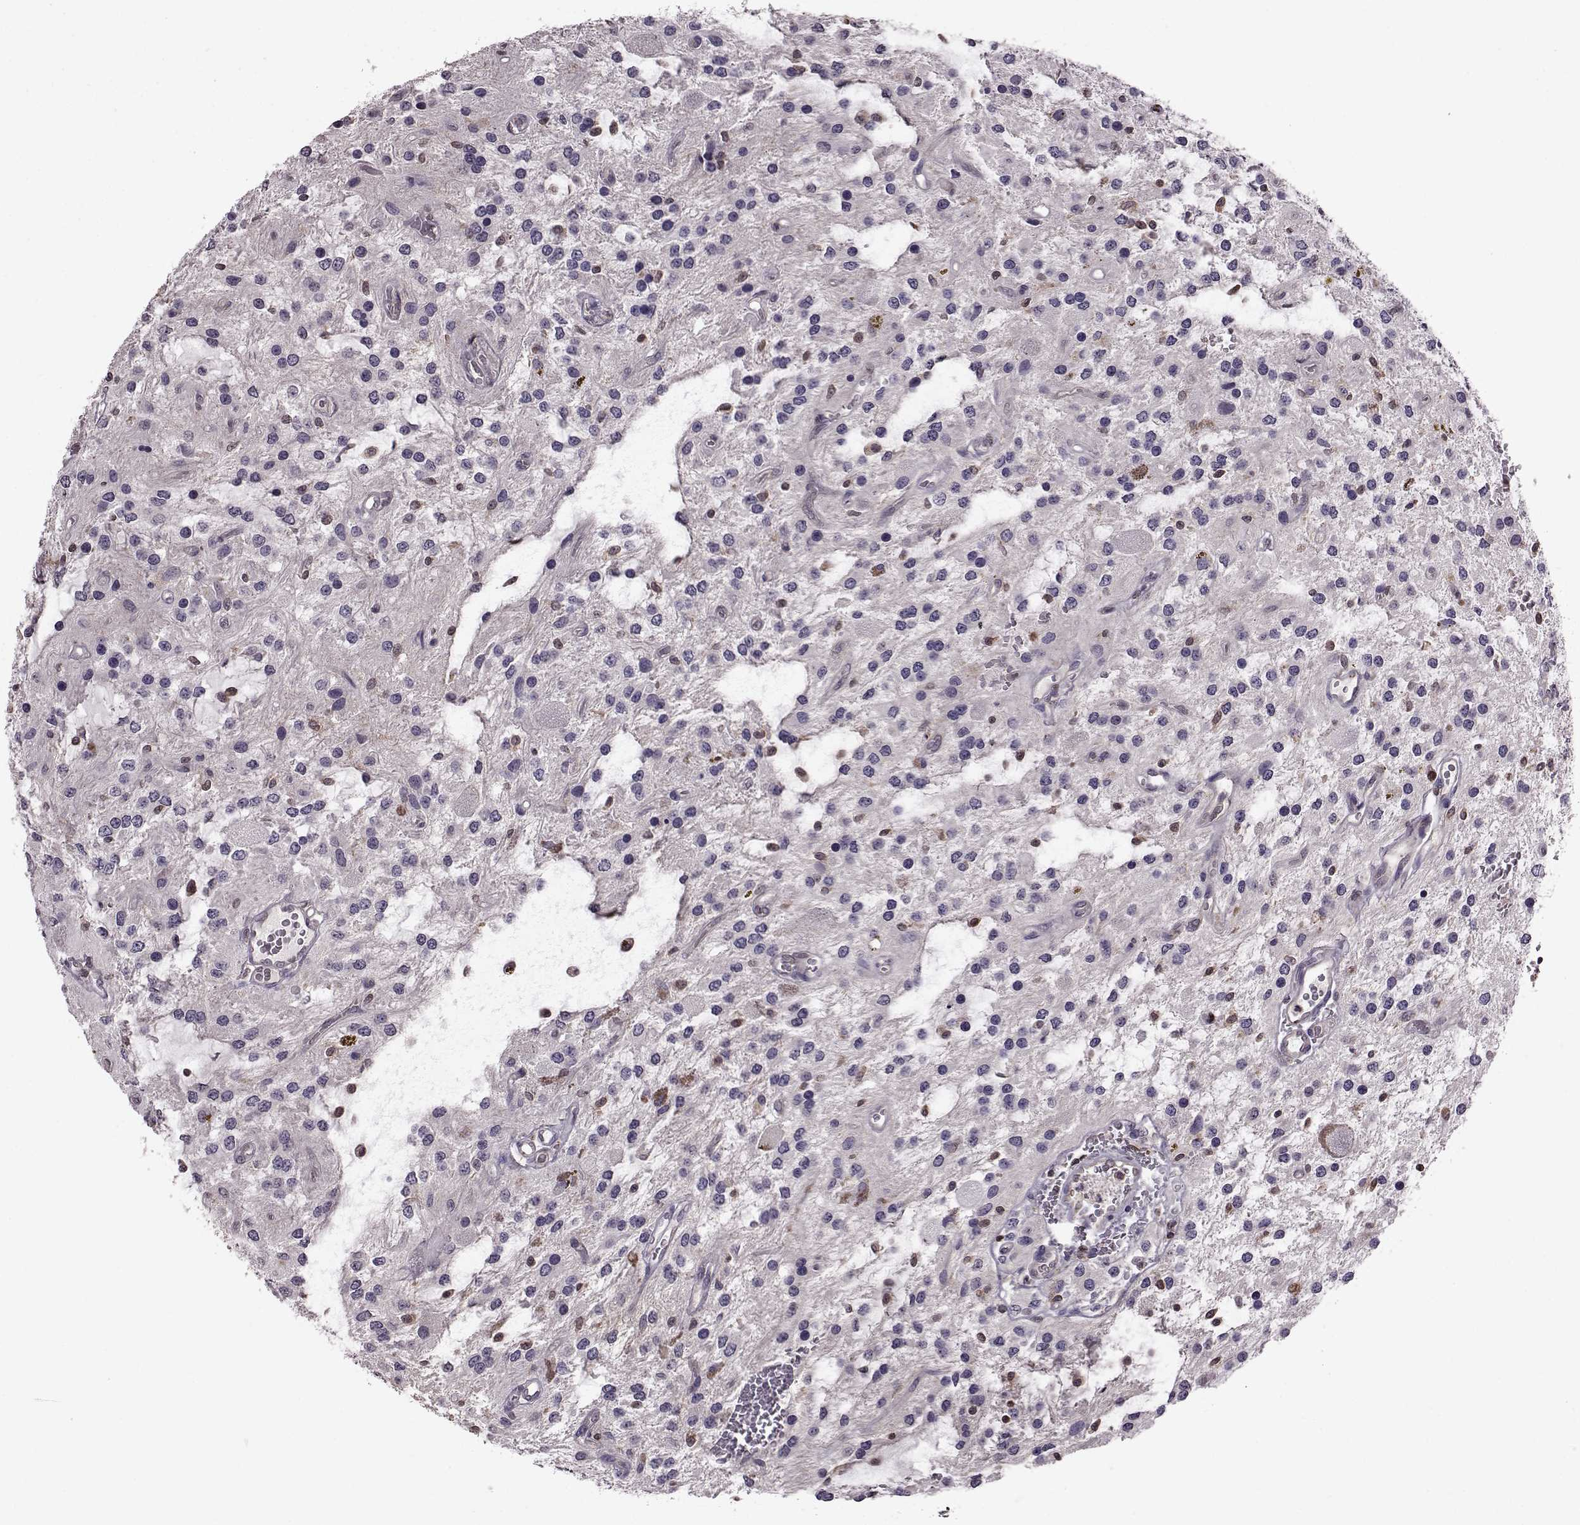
{"staining": {"intensity": "negative", "quantity": "none", "location": "none"}, "tissue": "glioma", "cell_type": "Tumor cells", "image_type": "cancer", "snomed": [{"axis": "morphology", "description": "Glioma, malignant, Low grade"}, {"axis": "topography", "description": "Cerebellum"}], "caption": "A high-resolution histopathology image shows IHC staining of malignant glioma (low-grade), which exhibits no significant expression in tumor cells.", "gene": "CDC42SE1", "patient": {"sex": "female", "age": 14}}